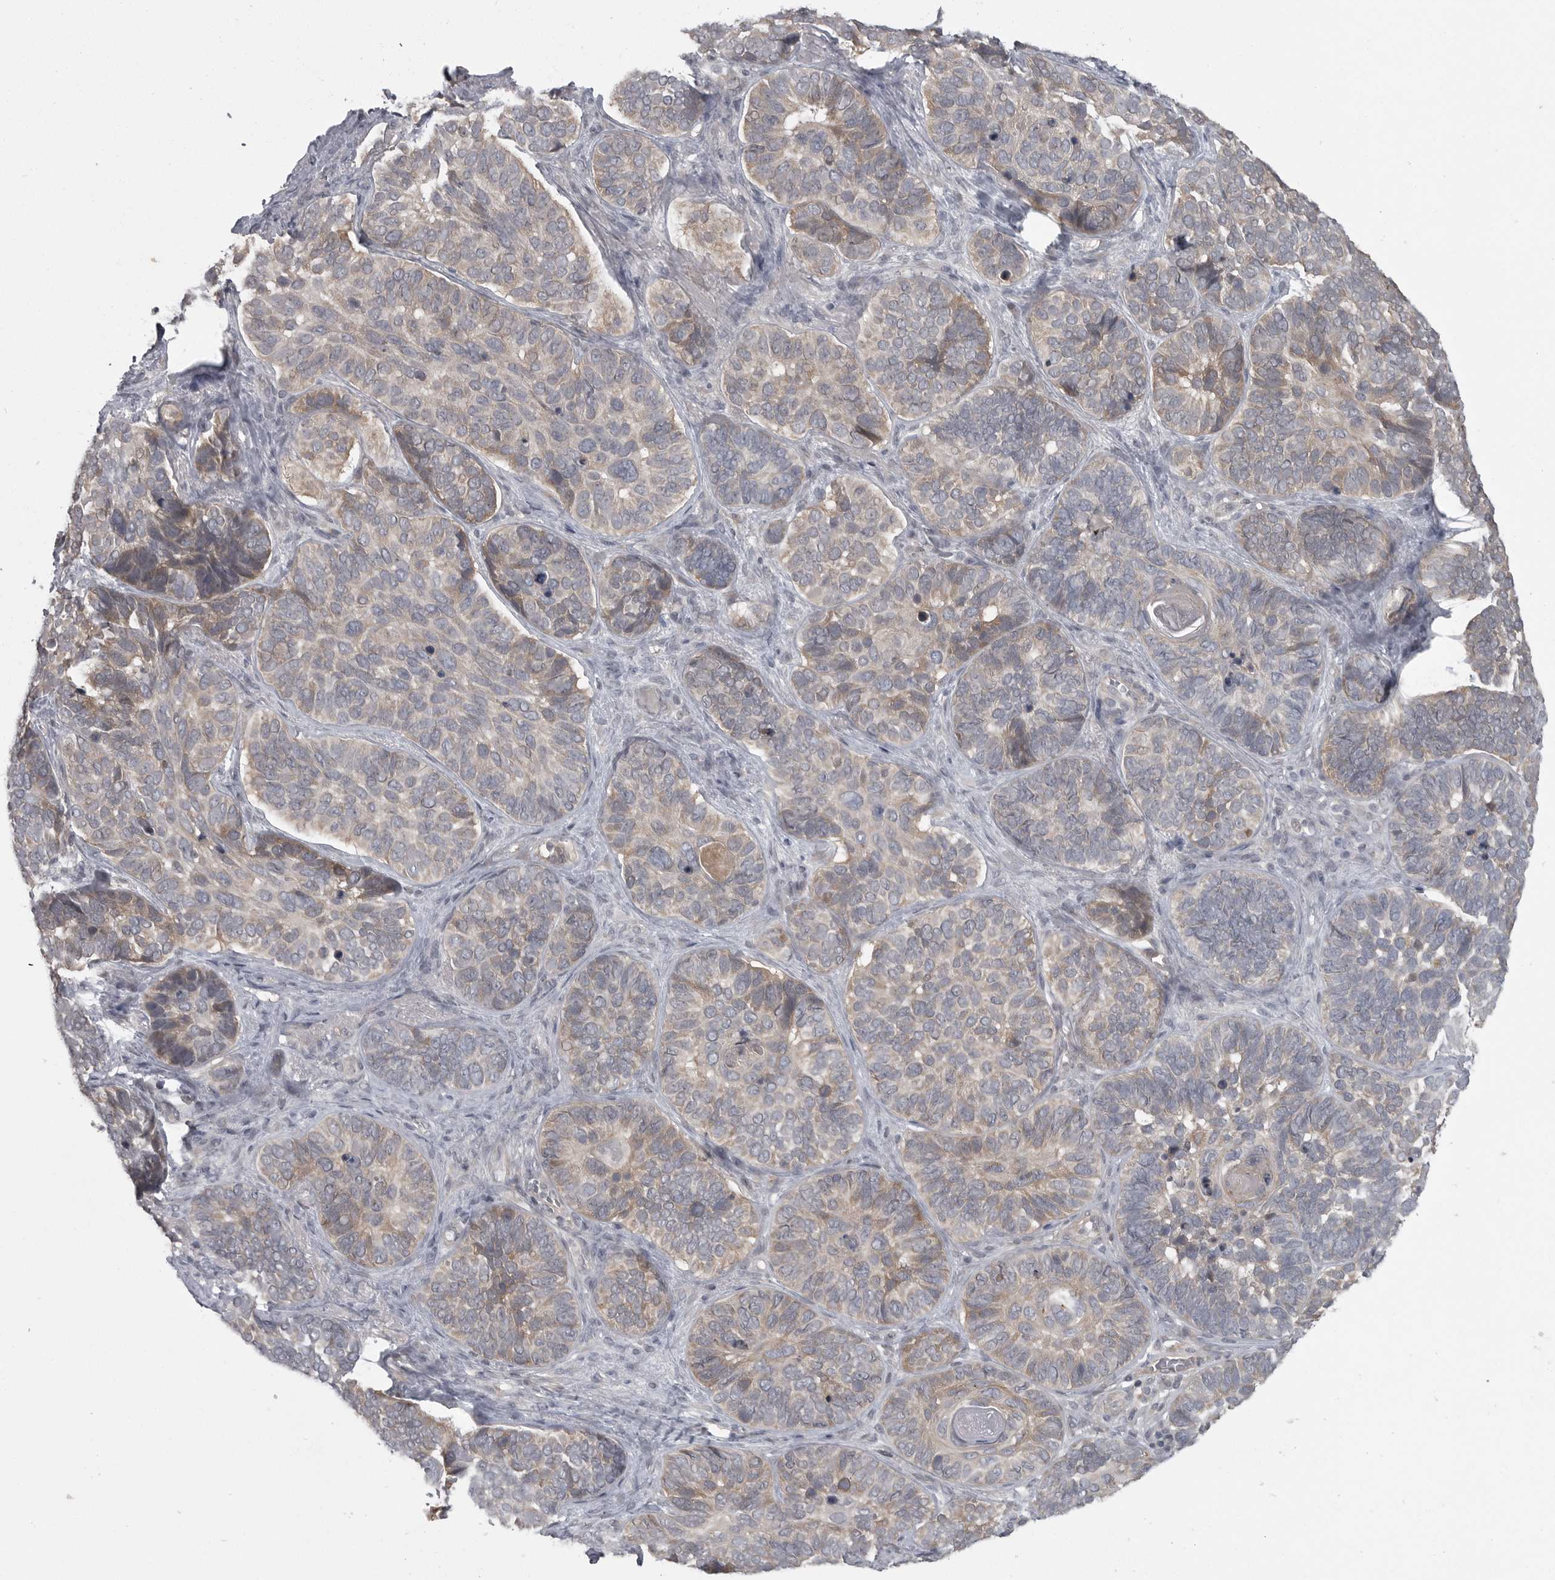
{"staining": {"intensity": "weak", "quantity": "25%-75%", "location": "cytoplasmic/membranous"}, "tissue": "skin cancer", "cell_type": "Tumor cells", "image_type": "cancer", "snomed": [{"axis": "morphology", "description": "Basal cell carcinoma"}, {"axis": "topography", "description": "Skin"}], "caption": "Immunohistochemical staining of skin cancer displays low levels of weak cytoplasmic/membranous protein positivity in about 25%-75% of tumor cells.", "gene": "PPP1R9A", "patient": {"sex": "male", "age": 62}}